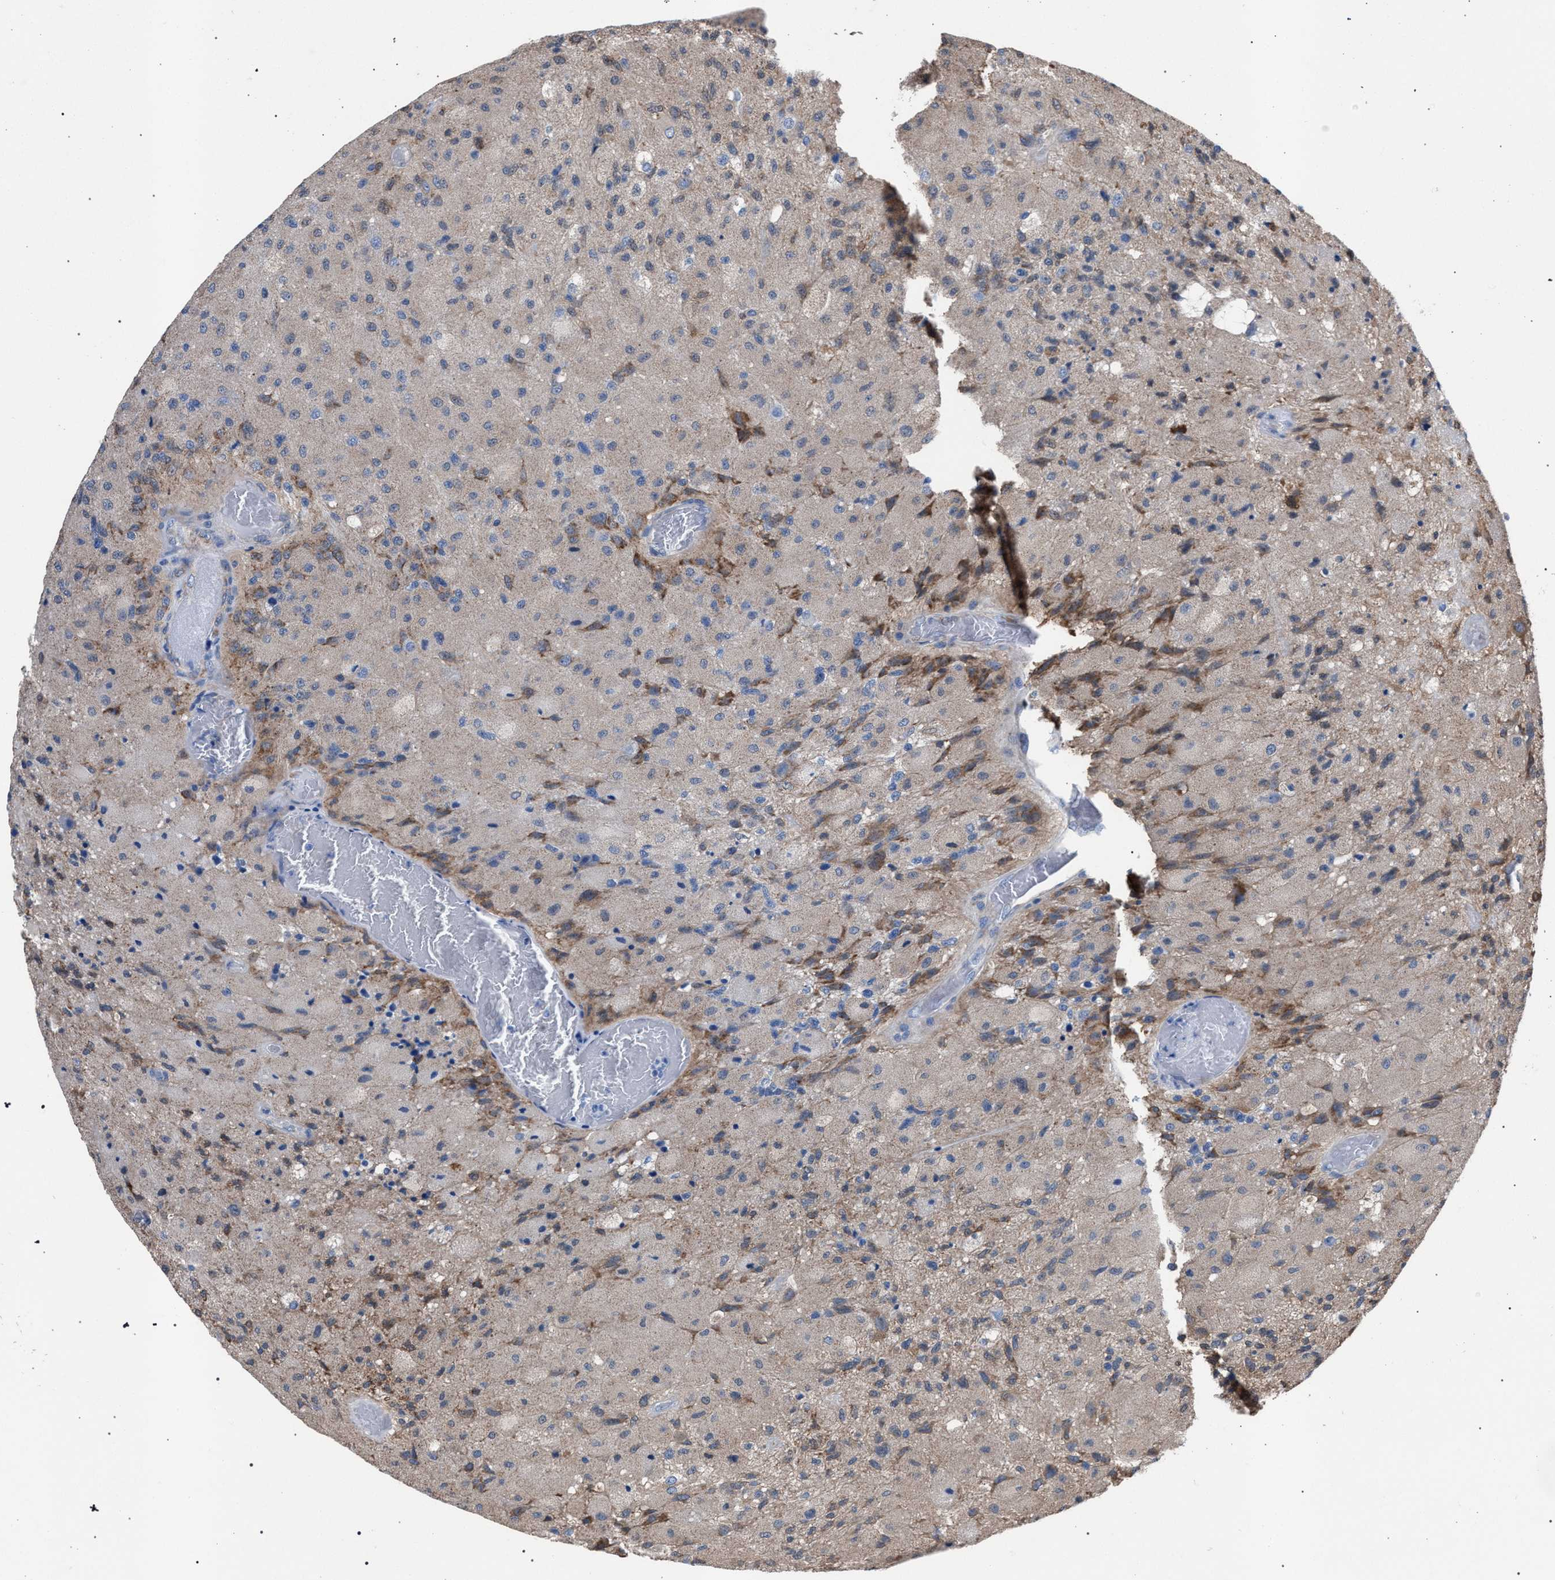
{"staining": {"intensity": "moderate", "quantity": "<25%", "location": "cytoplasmic/membranous"}, "tissue": "glioma", "cell_type": "Tumor cells", "image_type": "cancer", "snomed": [{"axis": "morphology", "description": "Normal tissue, NOS"}, {"axis": "morphology", "description": "Glioma, malignant, High grade"}, {"axis": "topography", "description": "Cerebral cortex"}], "caption": "Human glioma stained with a protein marker reveals moderate staining in tumor cells.", "gene": "CRYZ", "patient": {"sex": "male", "age": 77}}